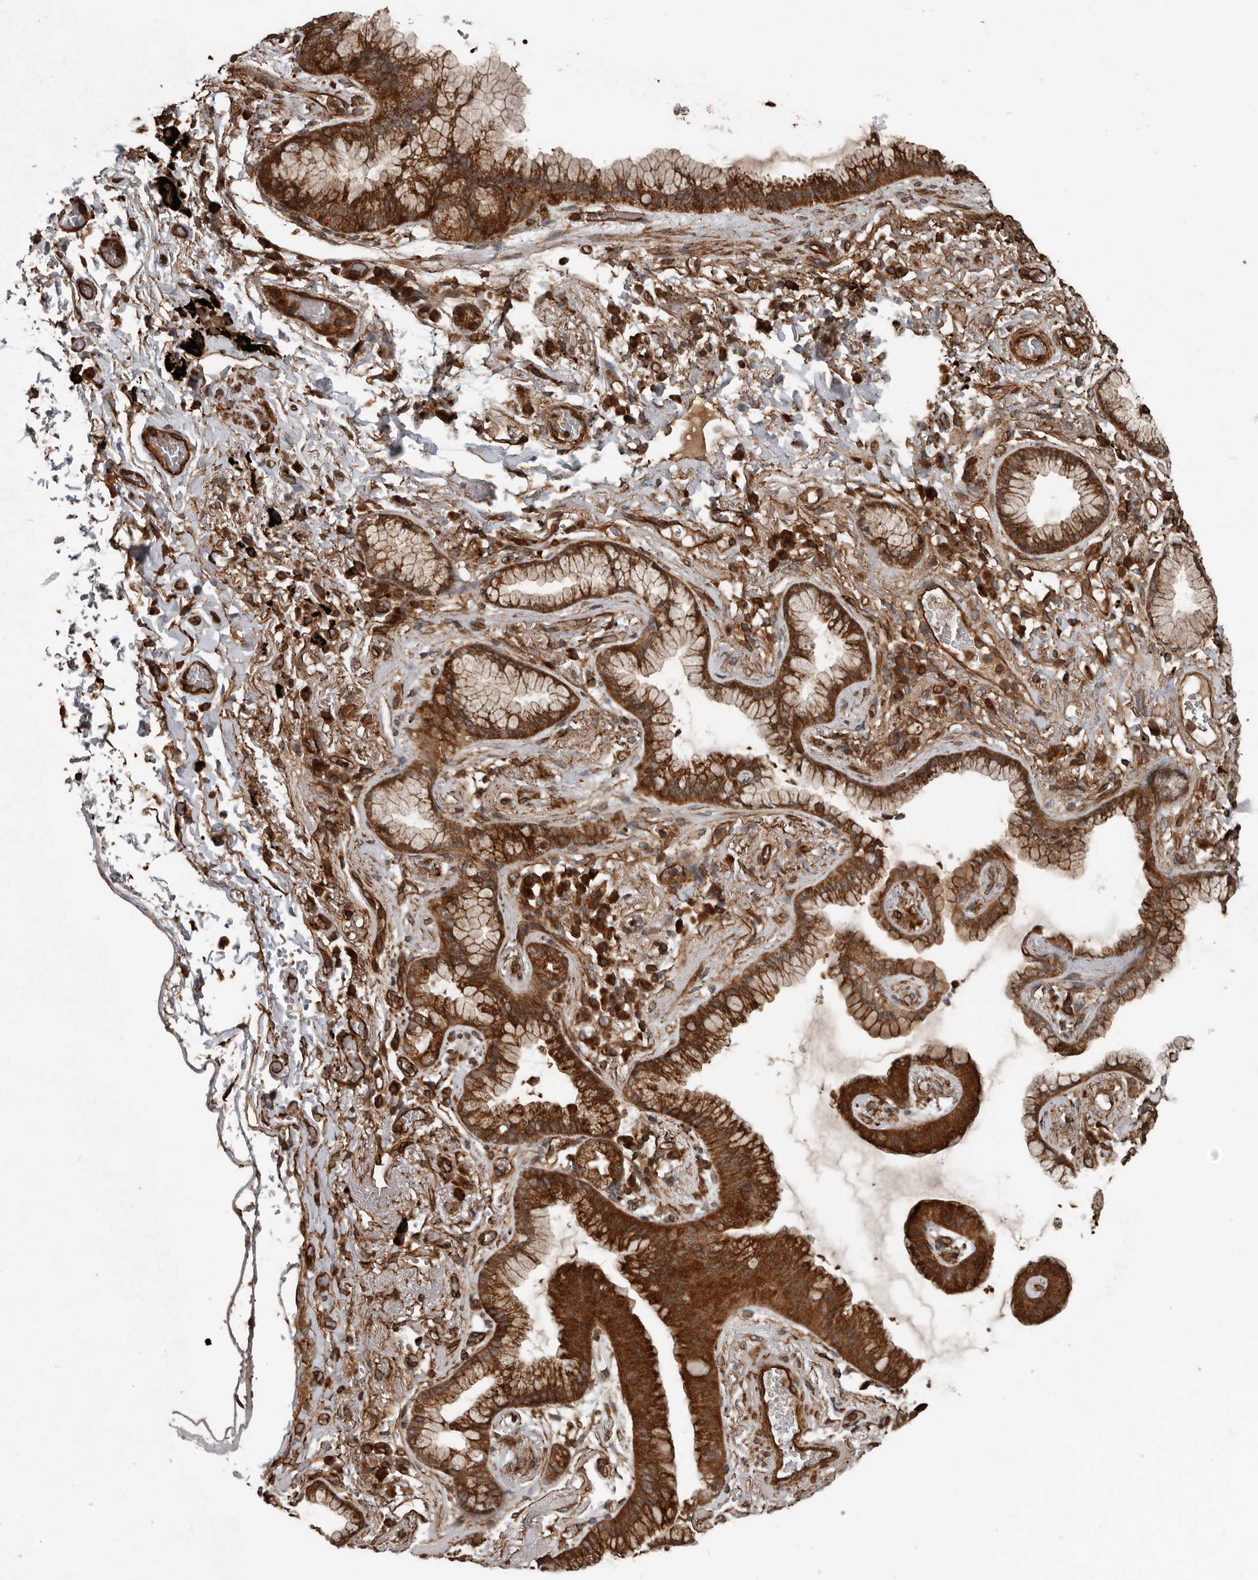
{"staining": {"intensity": "moderate", "quantity": ">75%", "location": "cytoplasmic/membranous"}, "tissue": "lung cancer", "cell_type": "Tumor cells", "image_type": "cancer", "snomed": [{"axis": "morphology", "description": "Adenocarcinoma, NOS"}, {"axis": "topography", "description": "Lung"}], "caption": "The micrograph demonstrates immunohistochemical staining of lung cancer (adenocarcinoma). There is moderate cytoplasmic/membranous expression is identified in approximately >75% of tumor cells.", "gene": "YOD1", "patient": {"sex": "female", "age": 70}}